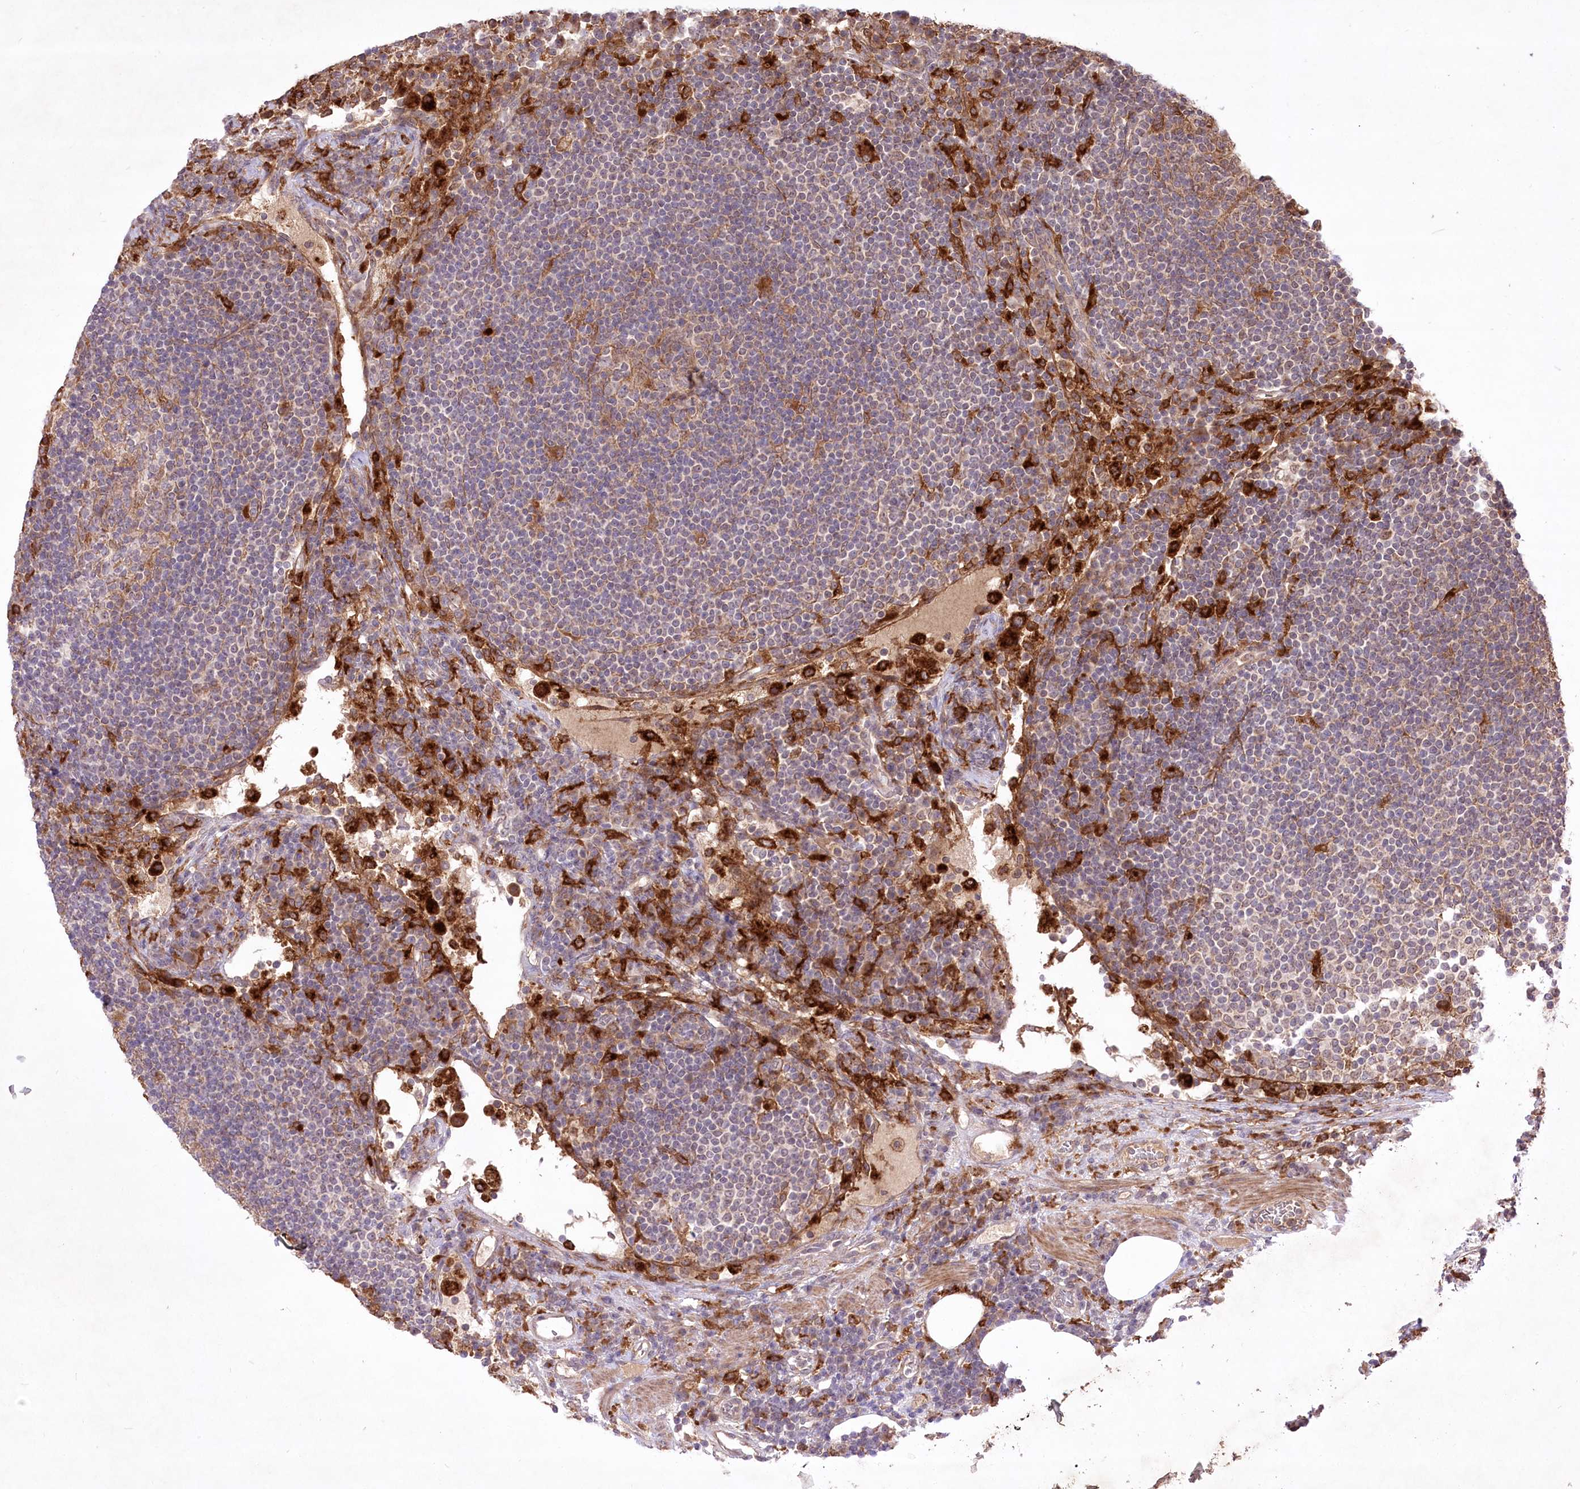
{"staining": {"intensity": "weak", "quantity": "25%-75%", "location": "cytoplasmic/membranous"}, "tissue": "lymph node", "cell_type": "Germinal center cells", "image_type": "normal", "snomed": [{"axis": "morphology", "description": "Normal tissue, NOS"}, {"axis": "topography", "description": "Lymph node"}], "caption": "Weak cytoplasmic/membranous positivity for a protein is present in about 25%-75% of germinal center cells of normal lymph node using immunohistochemistry (IHC).", "gene": "HELT", "patient": {"sex": "female", "age": 53}}